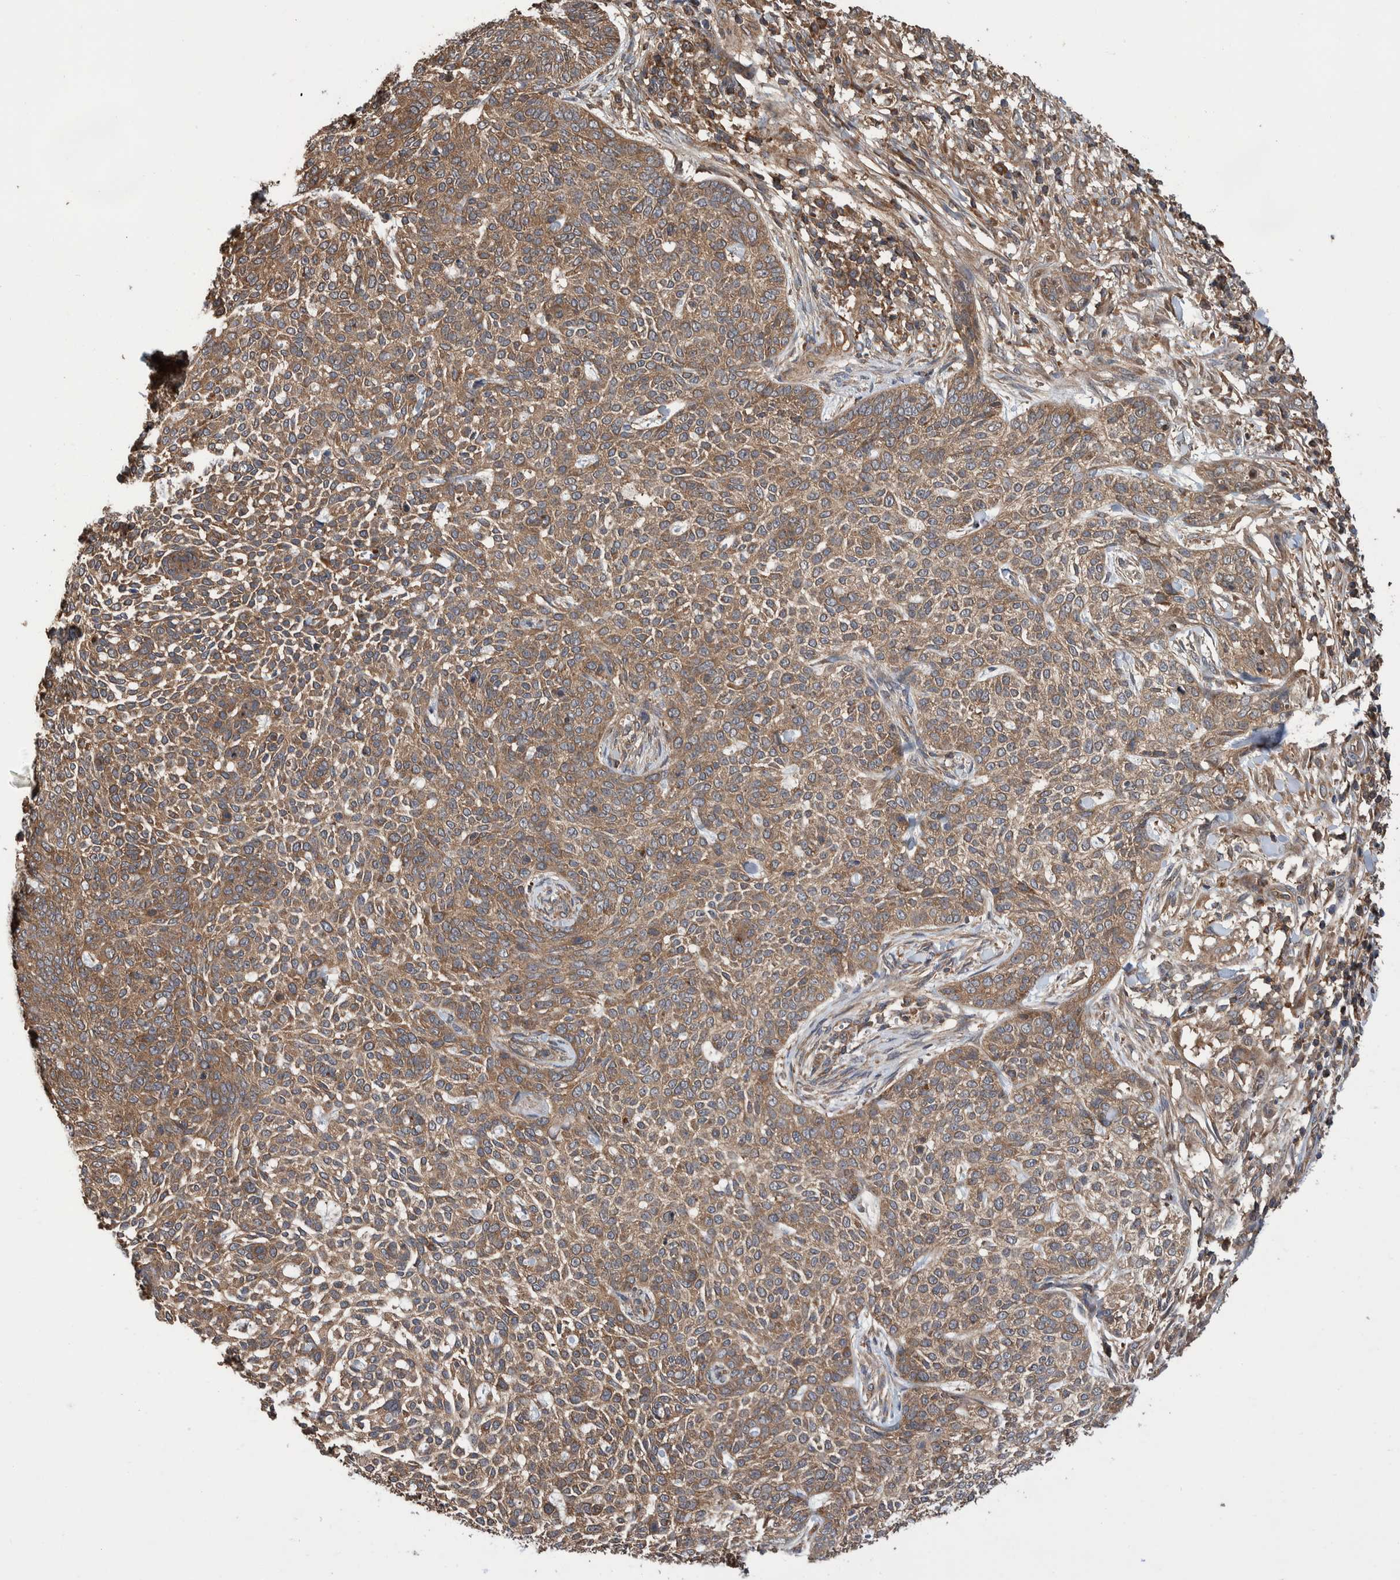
{"staining": {"intensity": "moderate", "quantity": ">75%", "location": "cytoplasmic/membranous"}, "tissue": "skin cancer", "cell_type": "Tumor cells", "image_type": "cancer", "snomed": [{"axis": "morphology", "description": "Basal cell carcinoma"}, {"axis": "topography", "description": "Skin"}], "caption": "The immunohistochemical stain shows moderate cytoplasmic/membranous expression in tumor cells of skin cancer tissue.", "gene": "VBP1", "patient": {"sex": "female", "age": 64}}